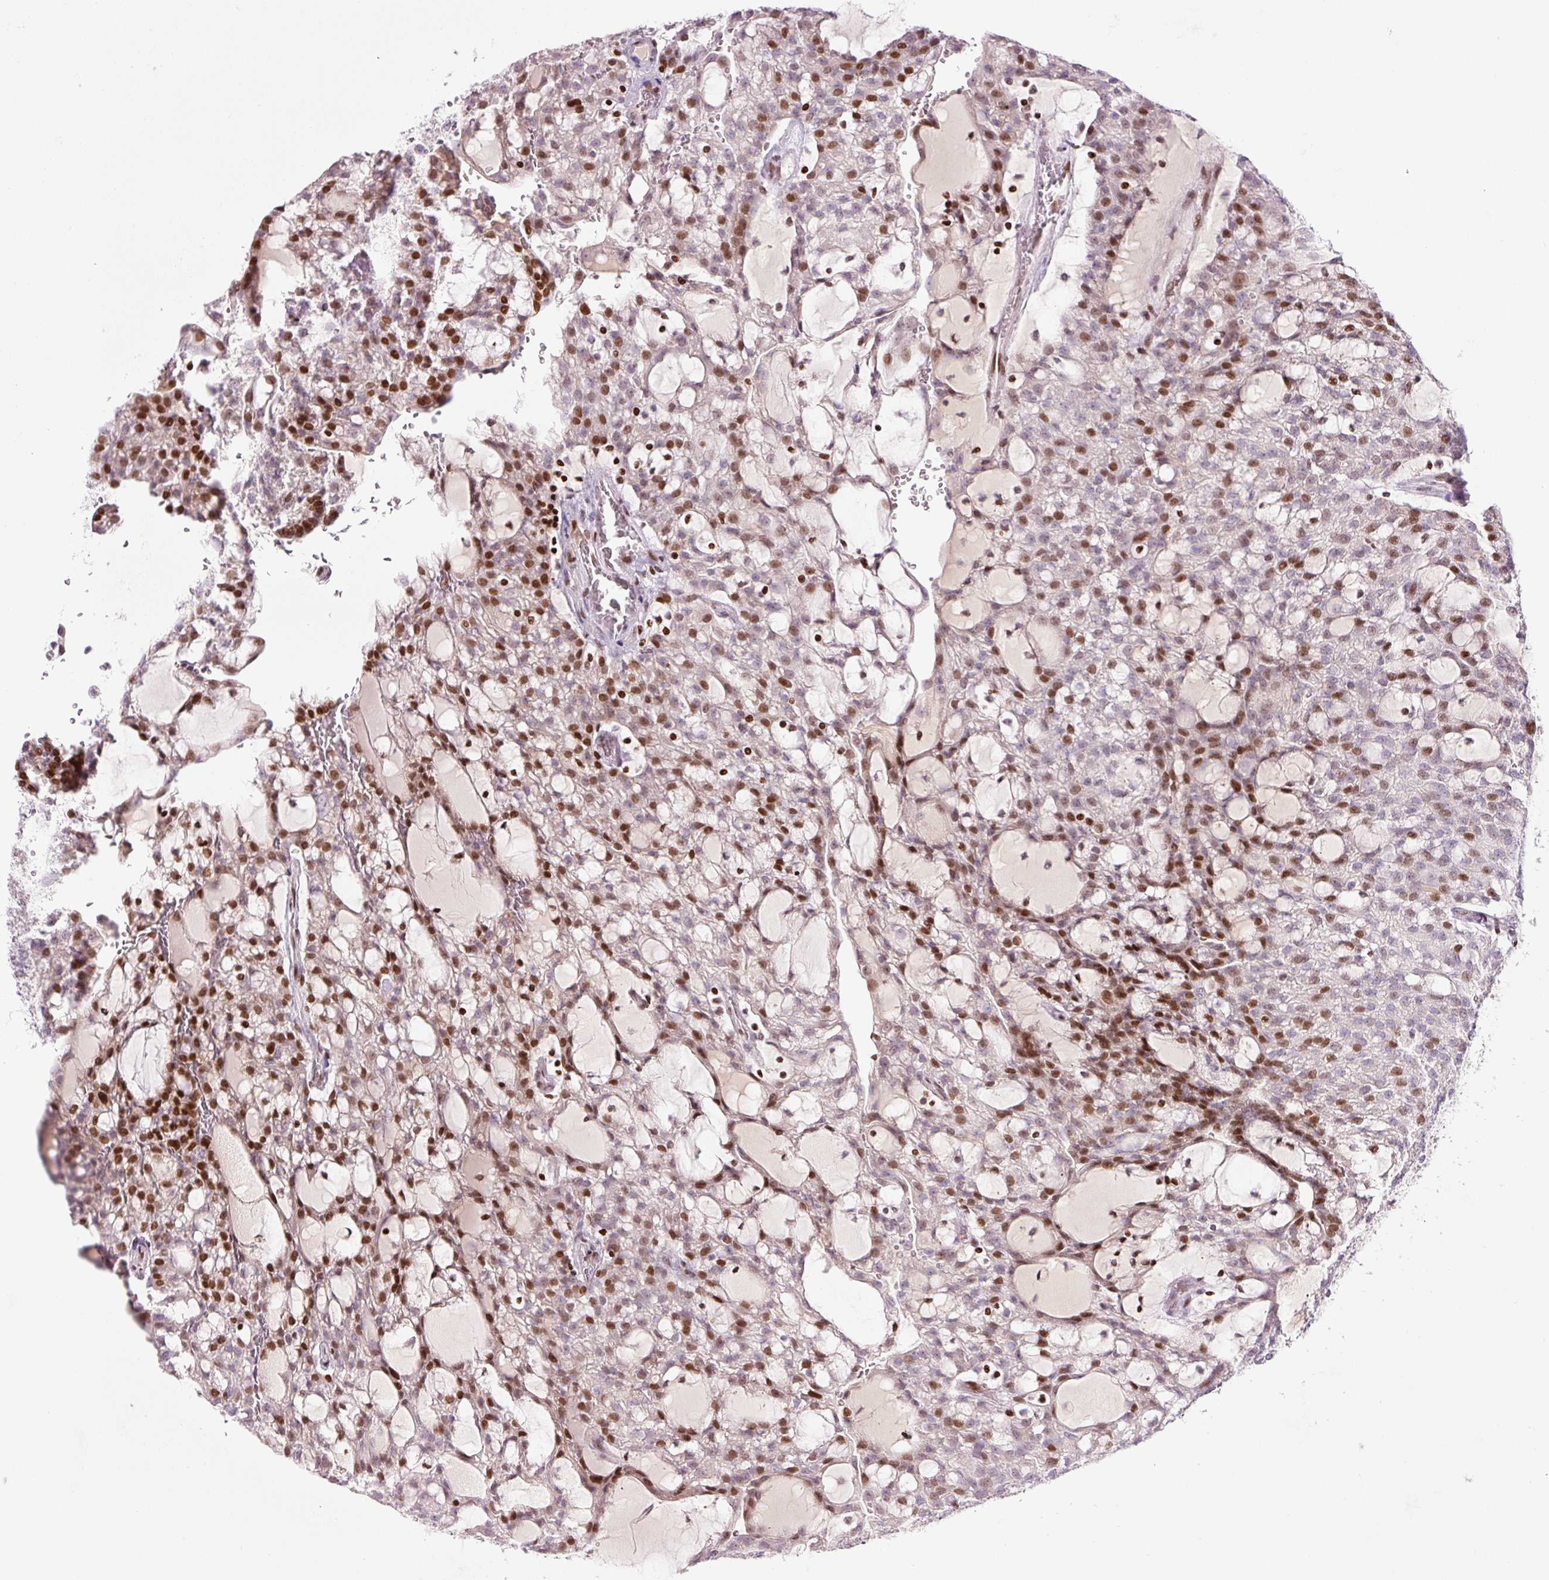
{"staining": {"intensity": "moderate", "quantity": "25%-75%", "location": "nuclear"}, "tissue": "renal cancer", "cell_type": "Tumor cells", "image_type": "cancer", "snomed": [{"axis": "morphology", "description": "Adenocarcinoma, NOS"}, {"axis": "topography", "description": "Kidney"}], "caption": "Protein expression analysis of renal adenocarcinoma reveals moderate nuclear staining in approximately 25%-75% of tumor cells.", "gene": "TMEM177", "patient": {"sex": "male", "age": 63}}